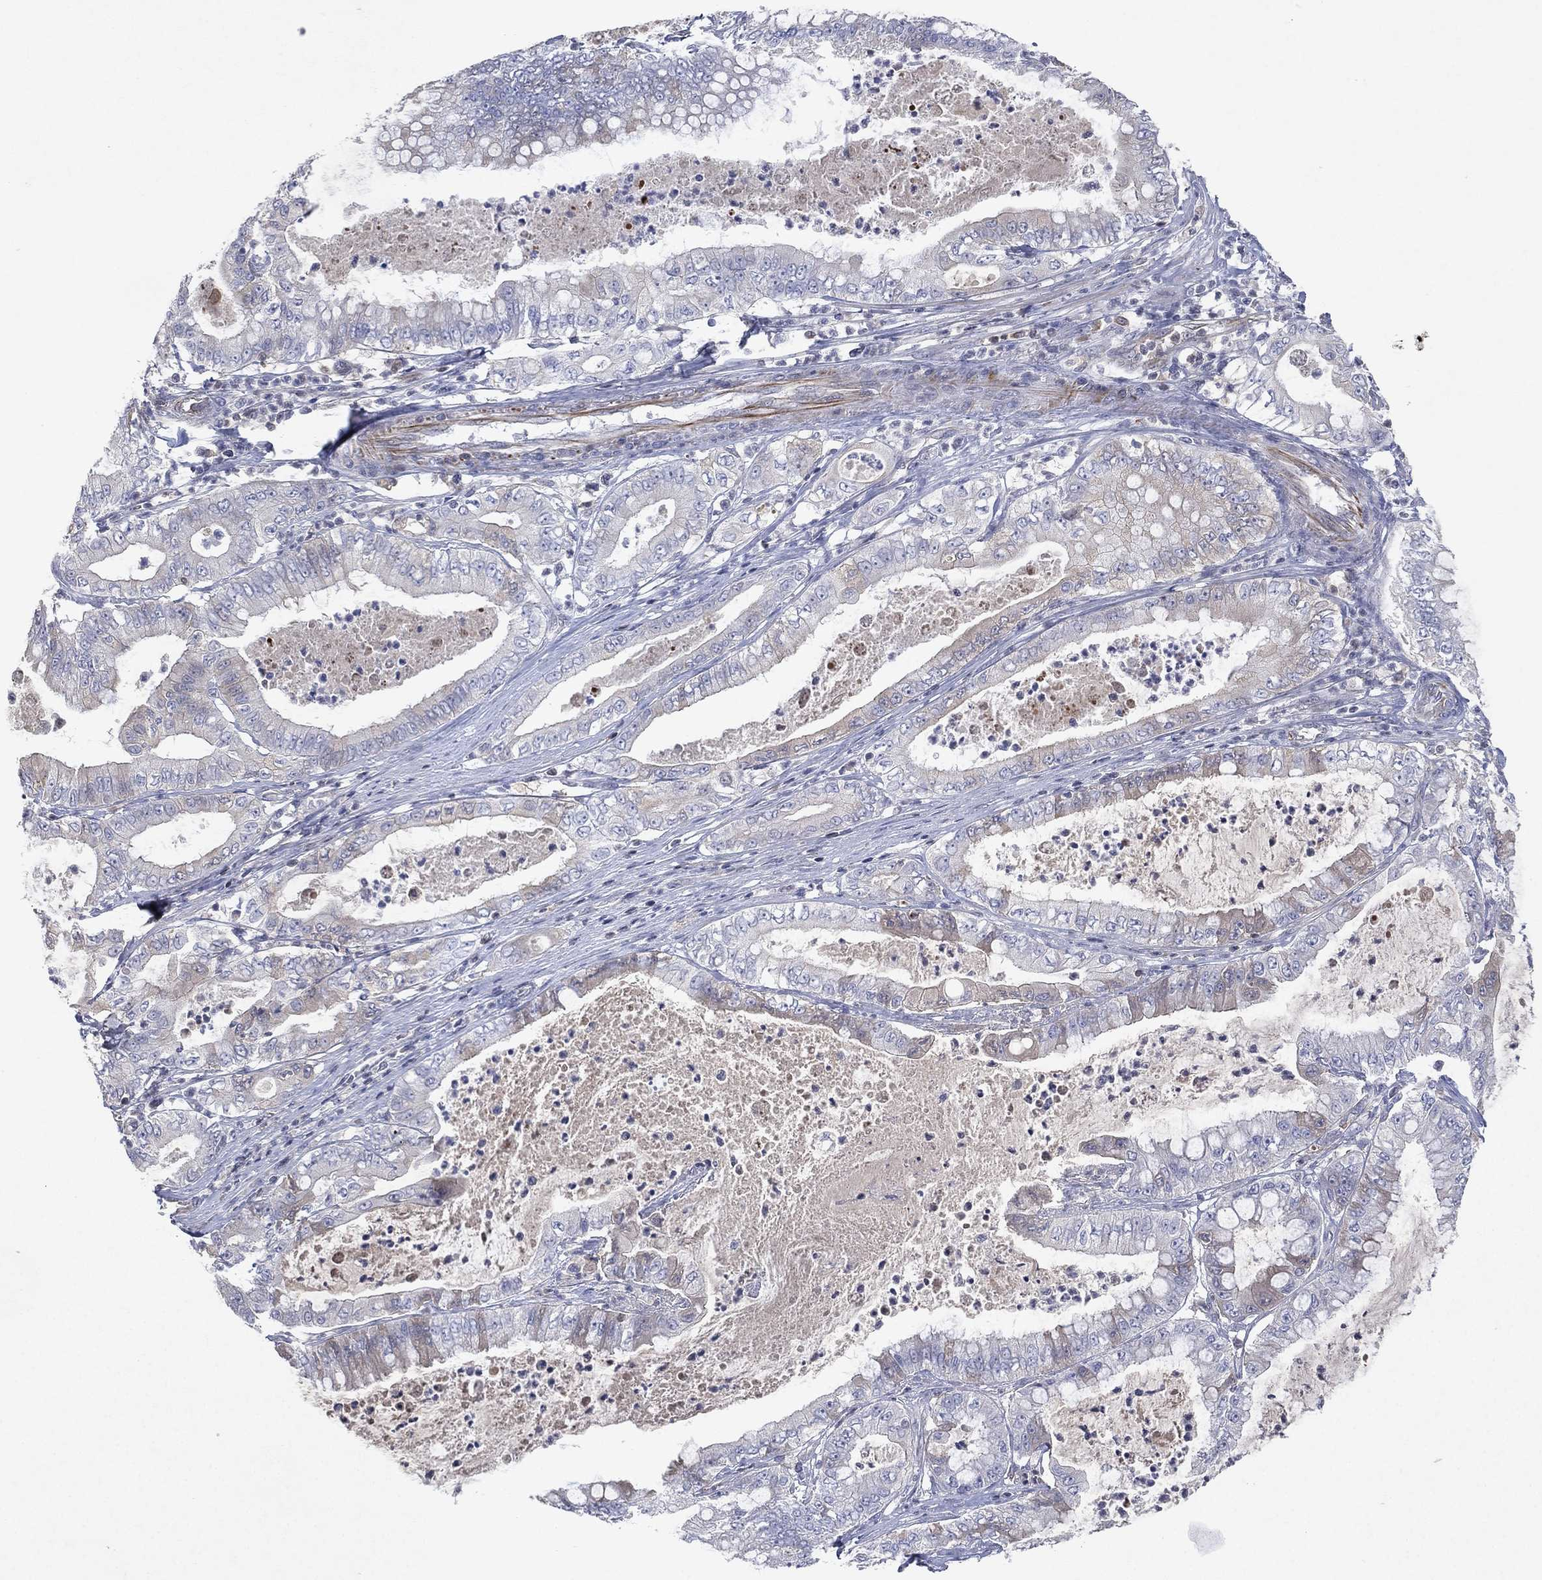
{"staining": {"intensity": "negative", "quantity": "none", "location": "none"}, "tissue": "pancreatic cancer", "cell_type": "Tumor cells", "image_type": "cancer", "snomed": [{"axis": "morphology", "description": "Adenocarcinoma, NOS"}, {"axis": "topography", "description": "Pancreas"}], "caption": "Pancreatic cancer (adenocarcinoma) stained for a protein using immunohistochemistry (IHC) reveals no staining tumor cells.", "gene": "FLI1", "patient": {"sex": "male", "age": 71}}